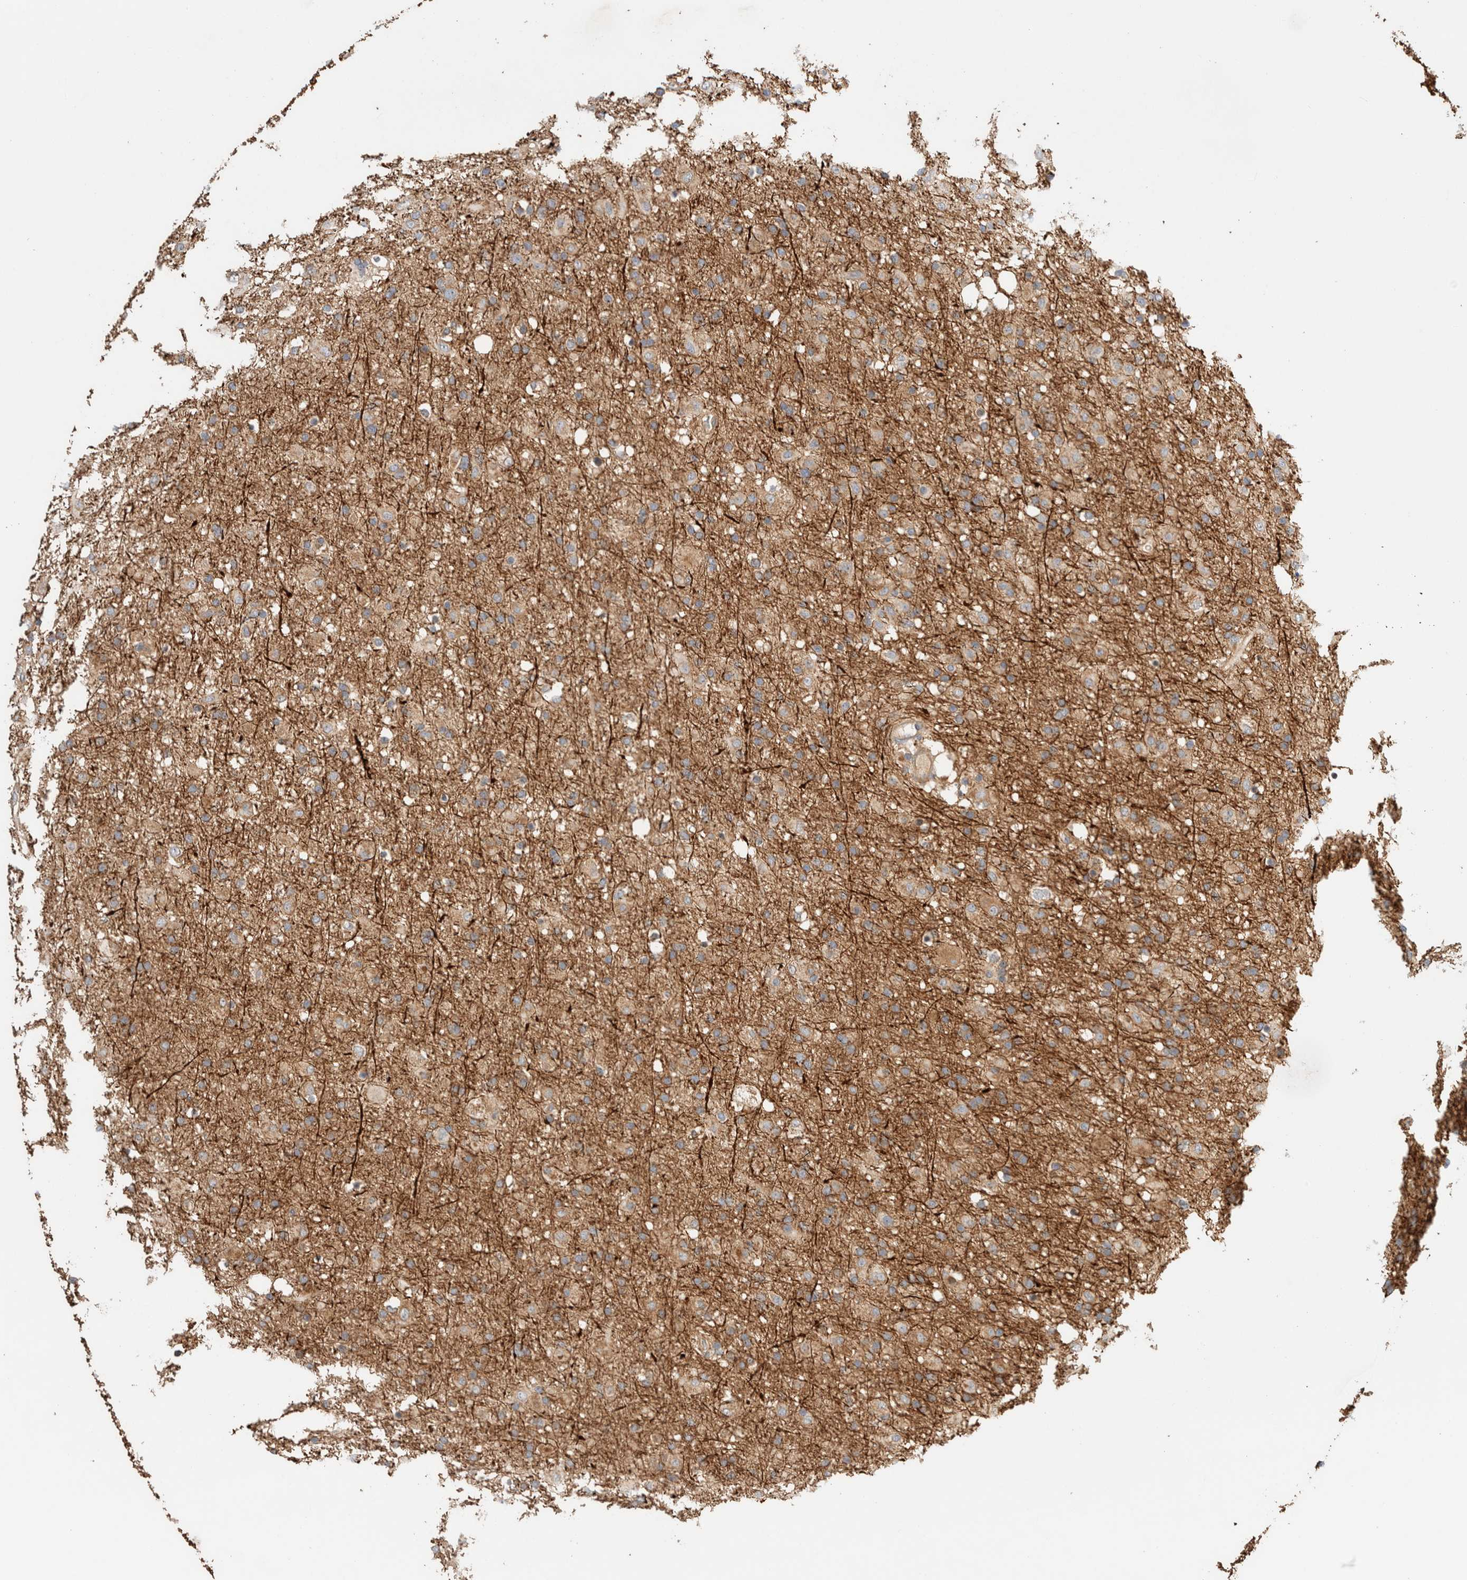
{"staining": {"intensity": "weak", "quantity": "25%-75%", "location": "cytoplasmic/membranous"}, "tissue": "glioma", "cell_type": "Tumor cells", "image_type": "cancer", "snomed": [{"axis": "morphology", "description": "Glioma, malignant, Low grade"}, {"axis": "topography", "description": "Brain"}], "caption": "Protein expression by immunohistochemistry displays weak cytoplasmic/membranous staining in about 25%-75% of tumor cells in glioma.", "gene": "B3GNTL1", "patient": {"sex": "male", "age": 65}}